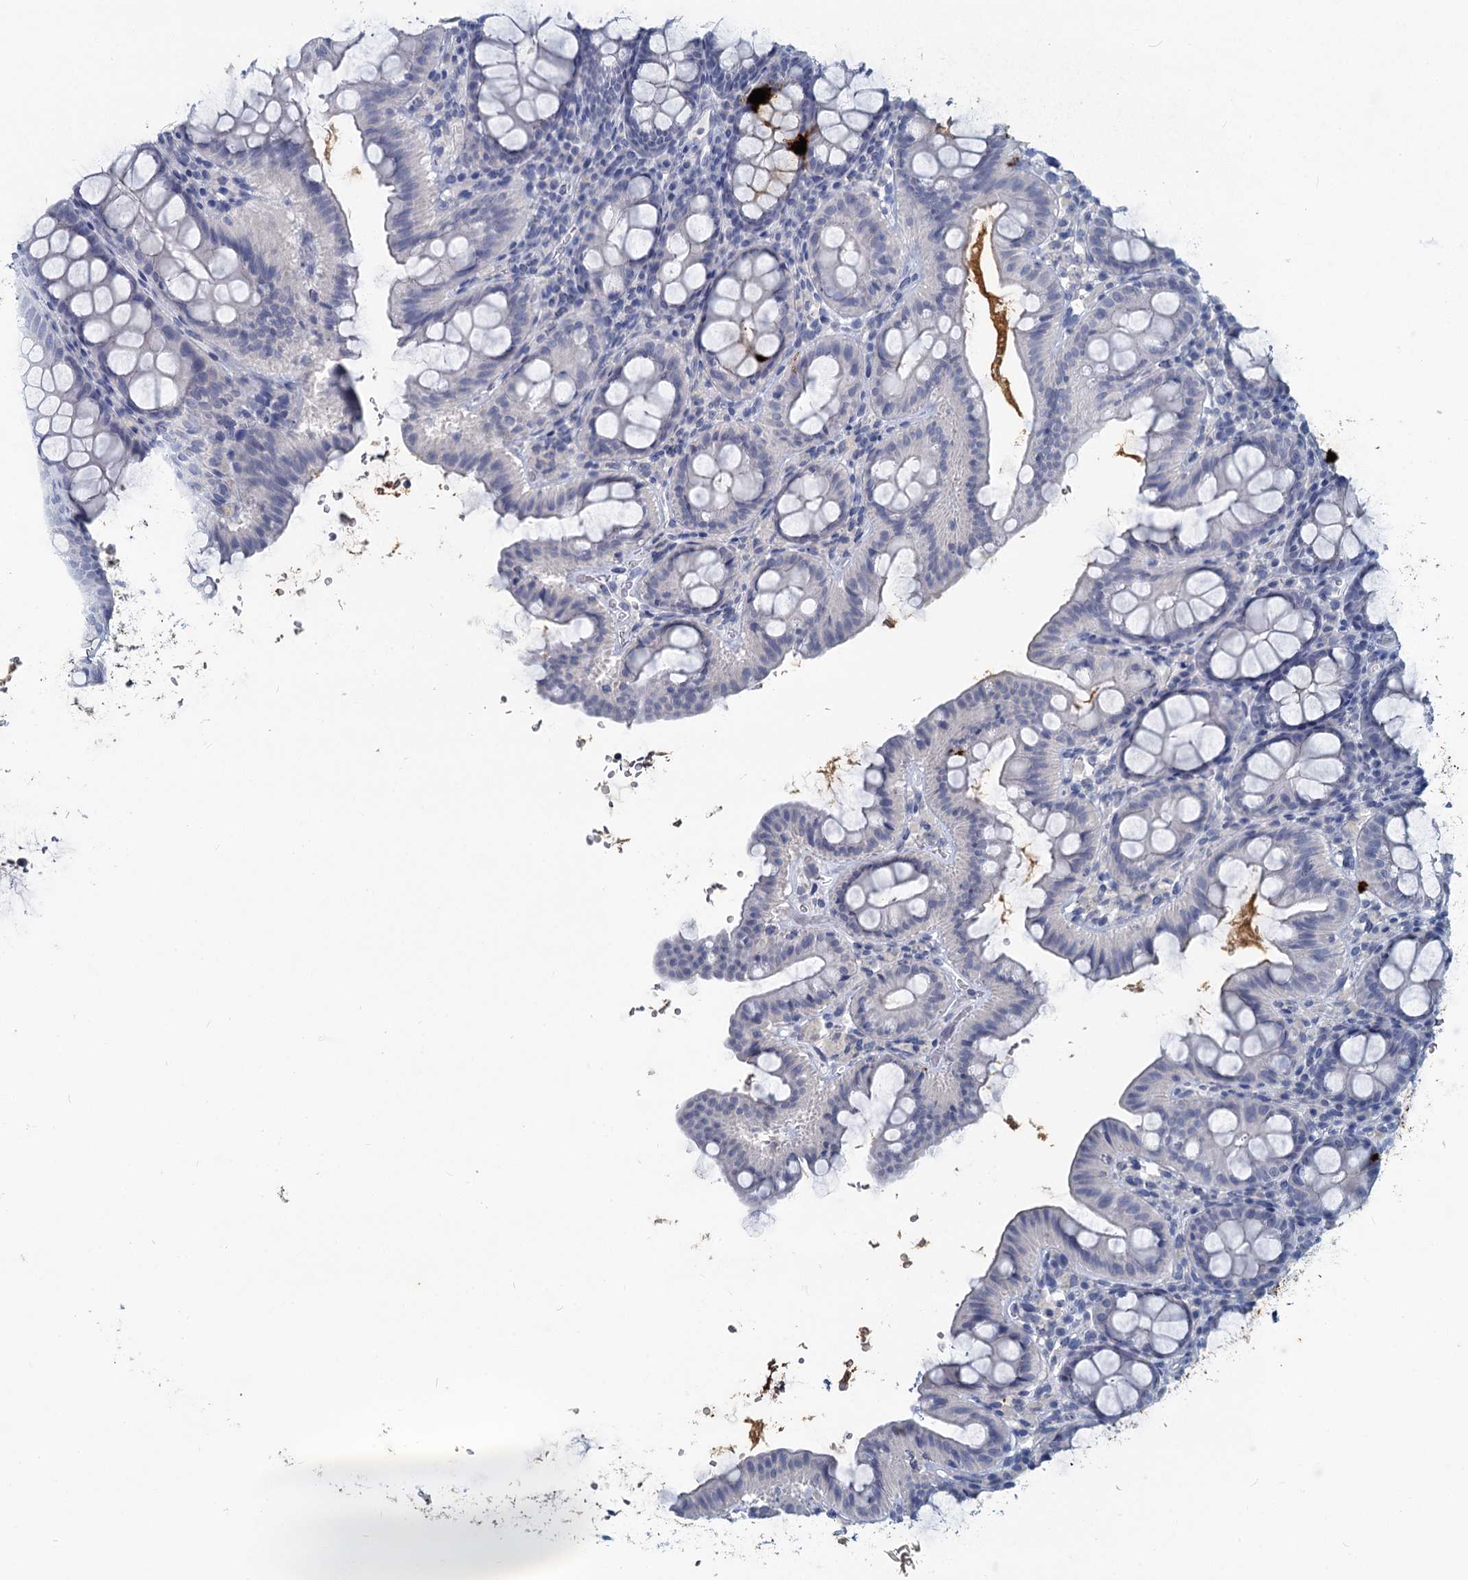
{"staining": {"intensity": "negative", "quantity": "none", "location": "none"}, "tissue": "colon", "cell_type": "Endothelial cells", "image_type": "normal", "snomed": [{"axis": "morphology", "description": "Normal tissue, NOS"}, {"axis": "topography", "description": "Colon"}], "caption": "Colon stained for a protein using immunohistochemistry demonstrates no positivity endothelial cells.", "gene": "CHGA", "patient": {"sex": "male", "age": 75}}